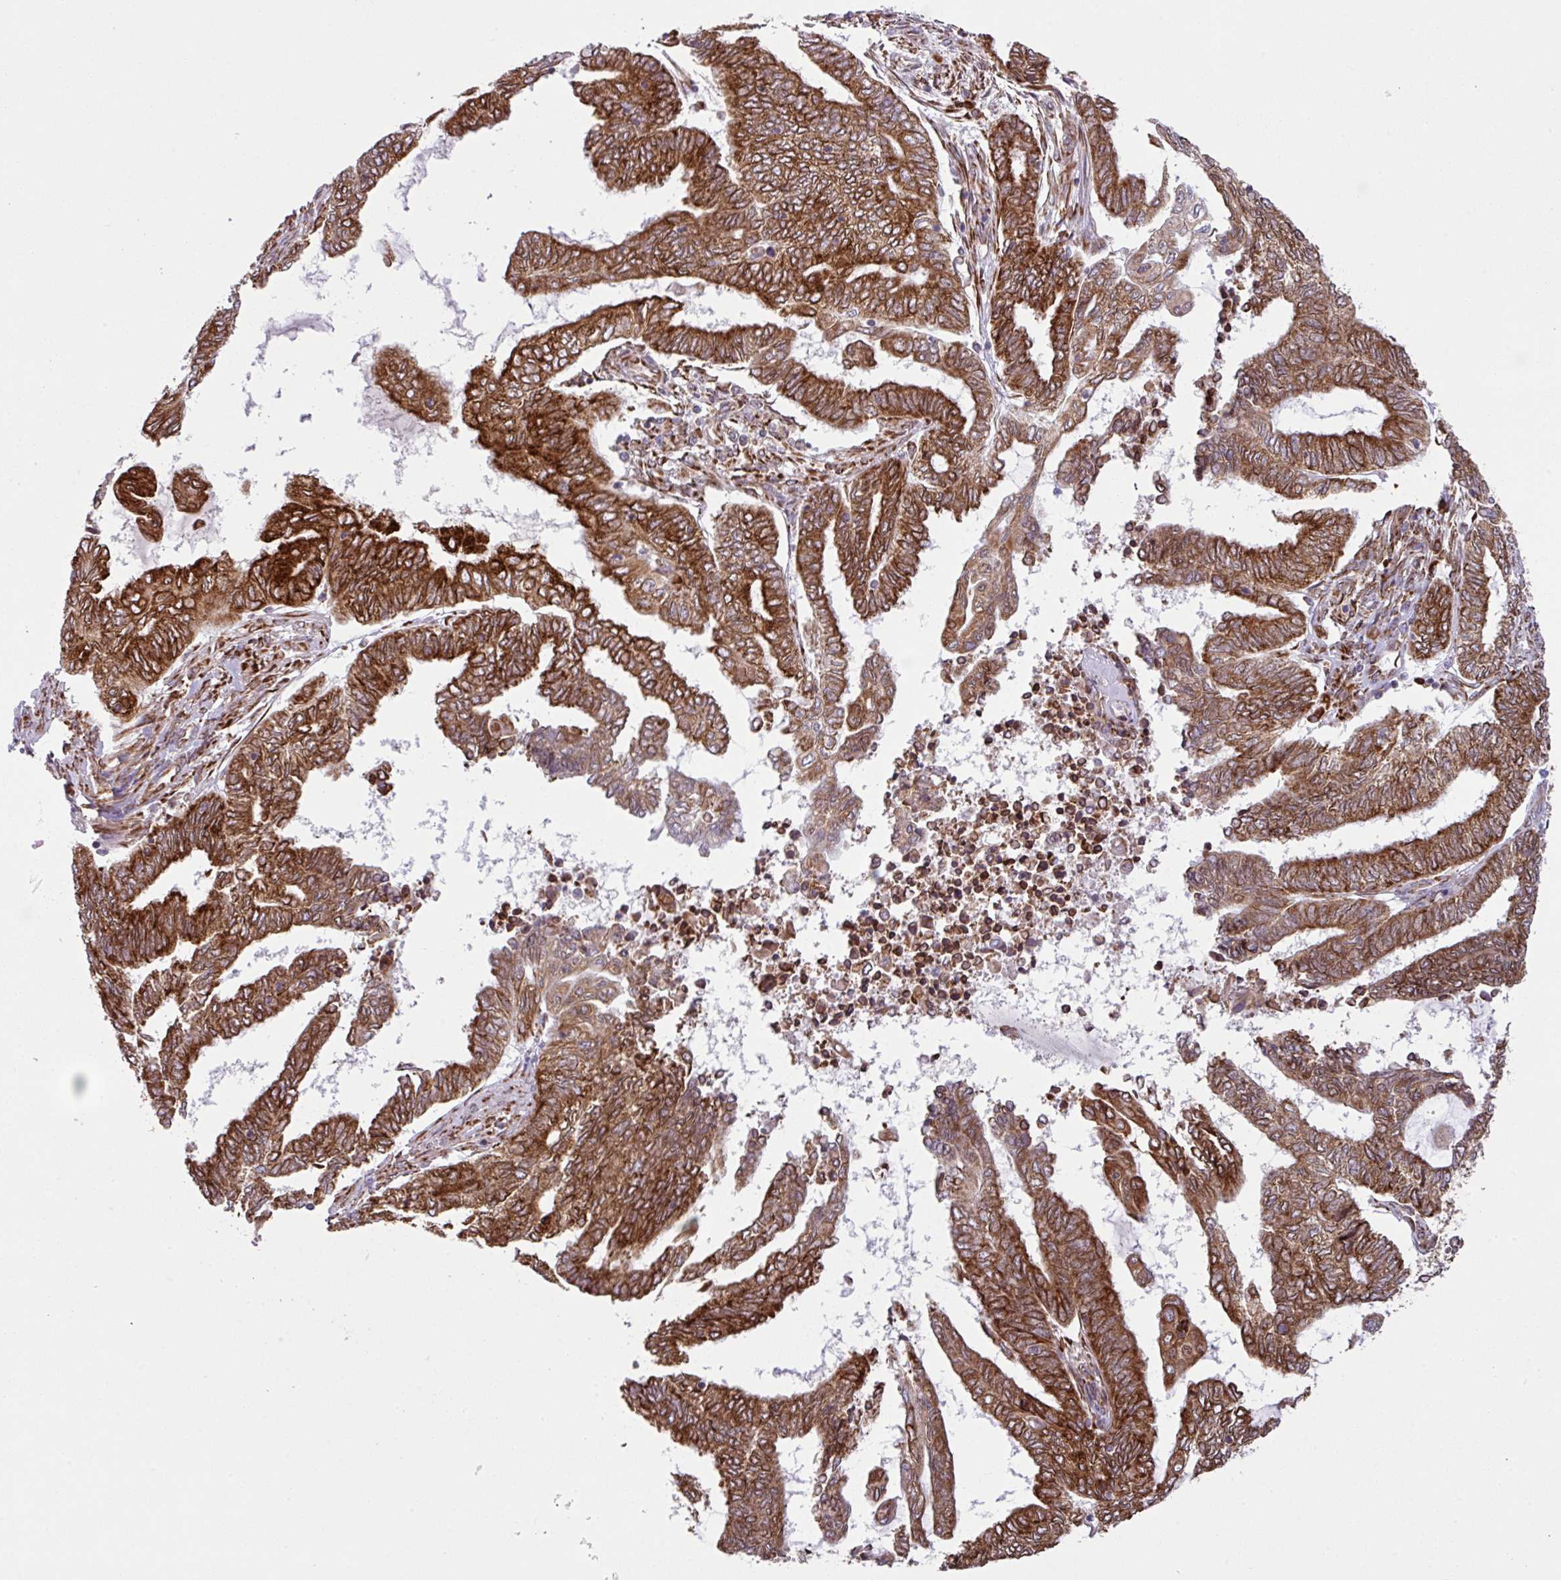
{"staining": {"intensity": "strong", "quantity": ">75%", "location": "cytoplasmic/membranous"}, "tissue": "endometrial cancer", "cell_type": "Tumor cells", "image_type": "cancer", "snomed": [{"axis": "morphology", "description": "Adenocarcinoma, NOS"}, {"axis": "topography", "description": "Uterus"}, {"axis": "topography", "description": "Endometrium"}], "caption": "Human endometrial cancer (adenocarcinoma) stained with a brown dye reveals strong cytoplasmic/membranous positive expression in about >75% of tumor cells.", "gene": "SLC39A7", "patient": {"sex": "female", "age": 70}}